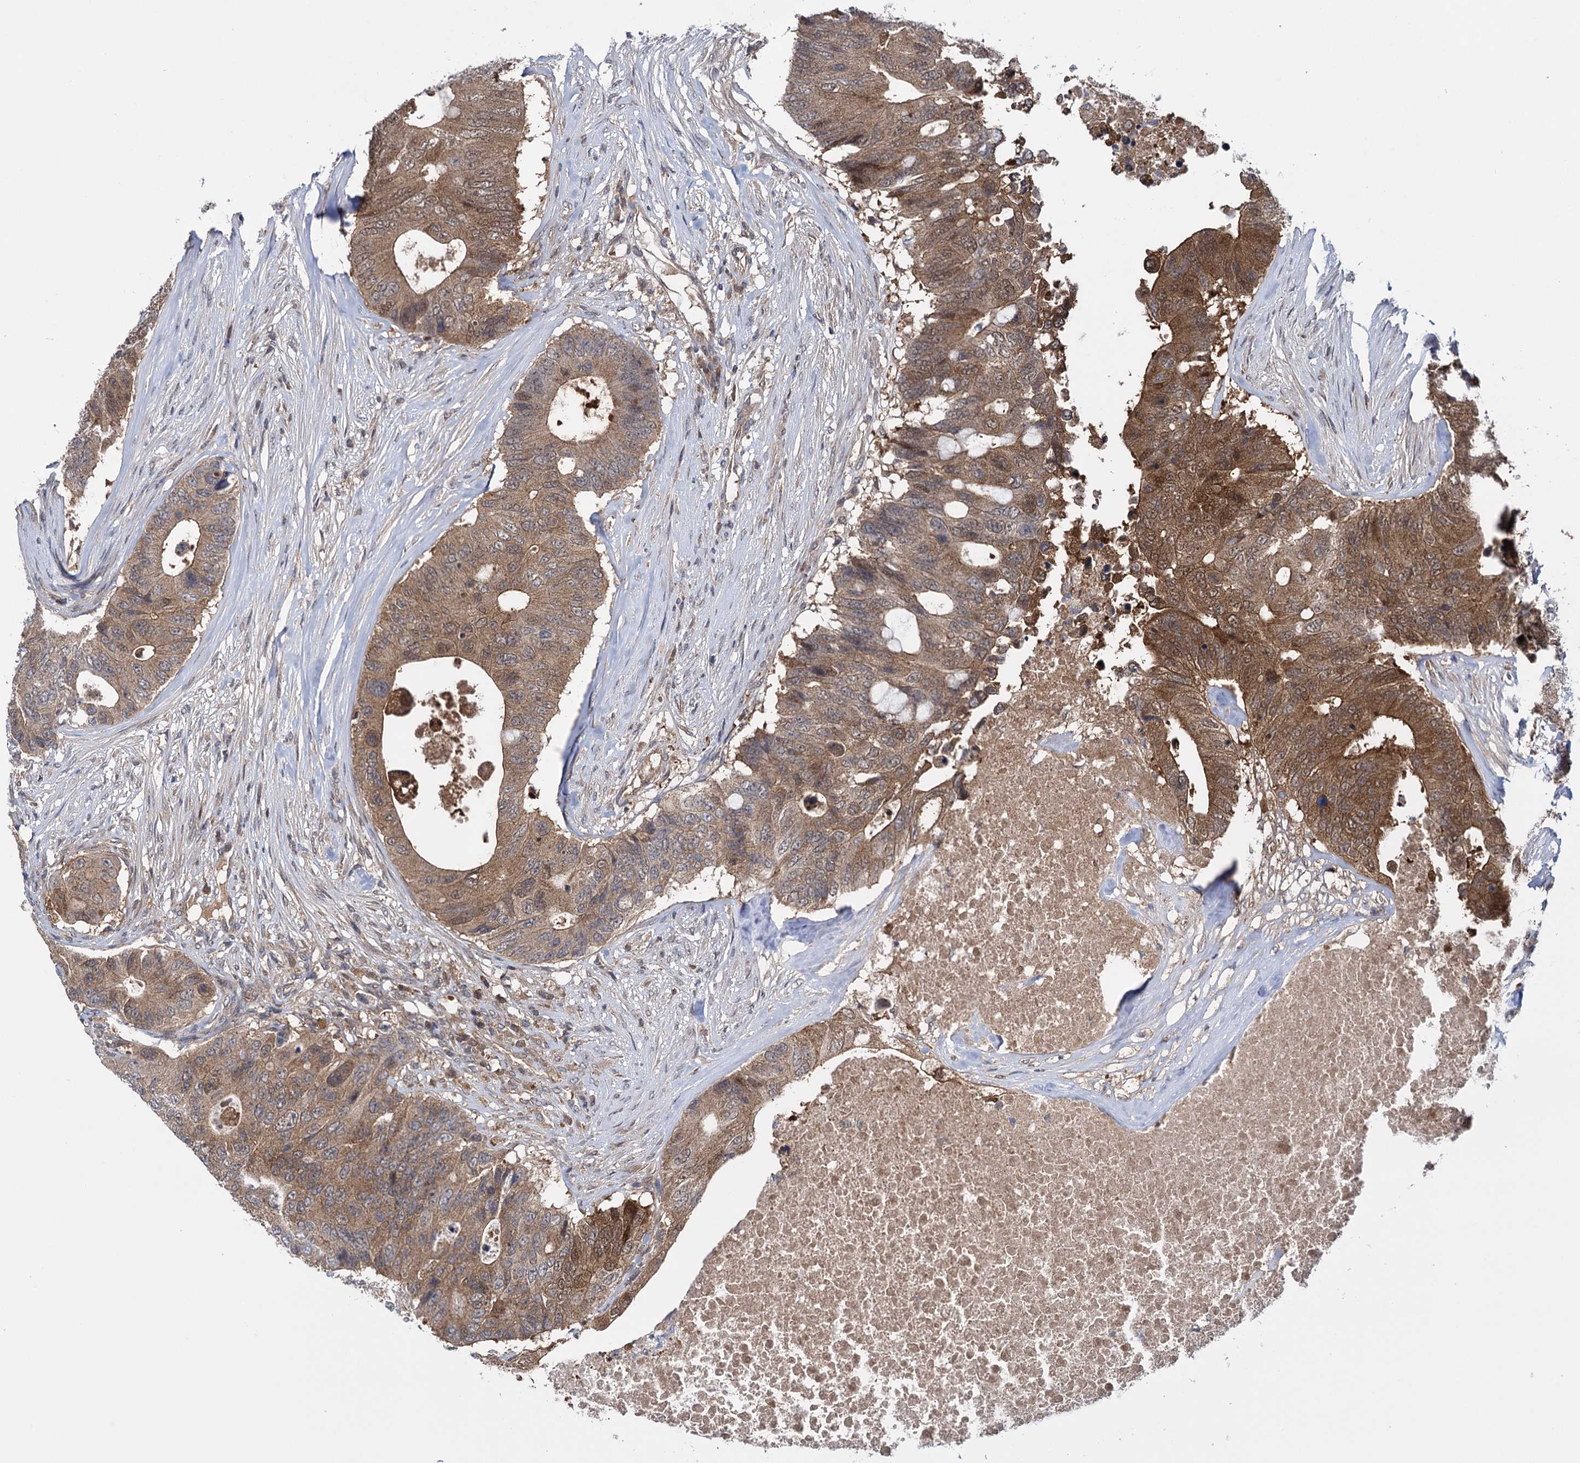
{"staining": {"intensity": "moderate", "quantity": ">75%", "location": "cytoplasmic/membranous,nuclear"}, "tissue": "colorectal cancer", "cell_type": "Tumor cells", "image_type": "cancer", "snomed": [{"axis": "morphology", "description": "Adenocarcinoma, NOS"}, {"axis": "topography", "description": "Colon"}], "caption": "A micrograph showing moderate cytoplasmic/membranous and nuclear positivity in approximately >75% of tumor cells in colorectal adenocarcinoma, as visualized by brown immunohistochemical staining.", "gene": "GLO1", "patient": {"sex": "male", "age": 71}}